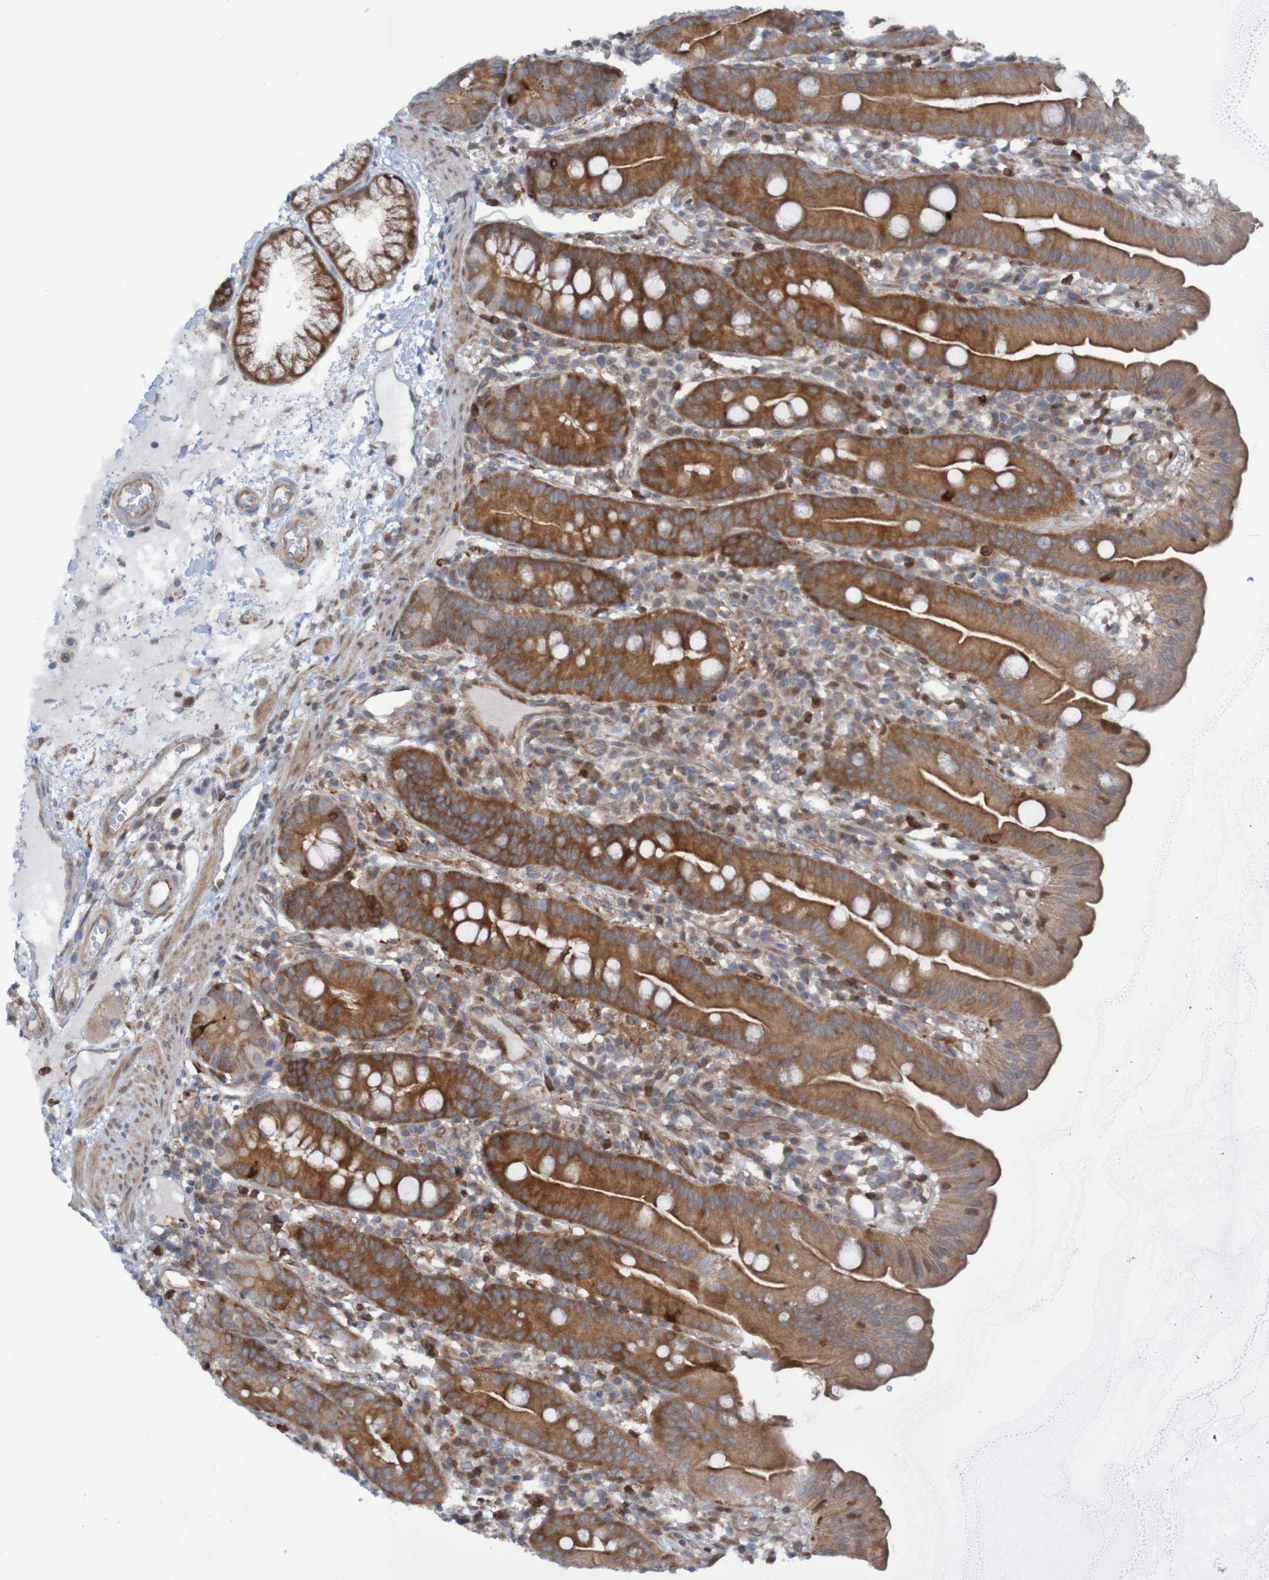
{"staining": {"intensity": "strong", "quantity": ">75%", "location": "cytoplasmic/membranous"}, "tissue": "duodenum", "cell_type": "Glandular cells", "image_type": "normal", "snomed": [{"axis": "morphology", "description": "Normal tissue, NOS"}, {"axis": "topography", "description": "Duodenum"}], "caption": "A photomicrograph showing strong cytoplasmic/membranous positivity in about >75% of glandular cells in unremarkable duodenum, as visualized by brown immunohistochemical staining.", "gene": "ANGPT4", "patient": {"sex": "male", "age": 50}}